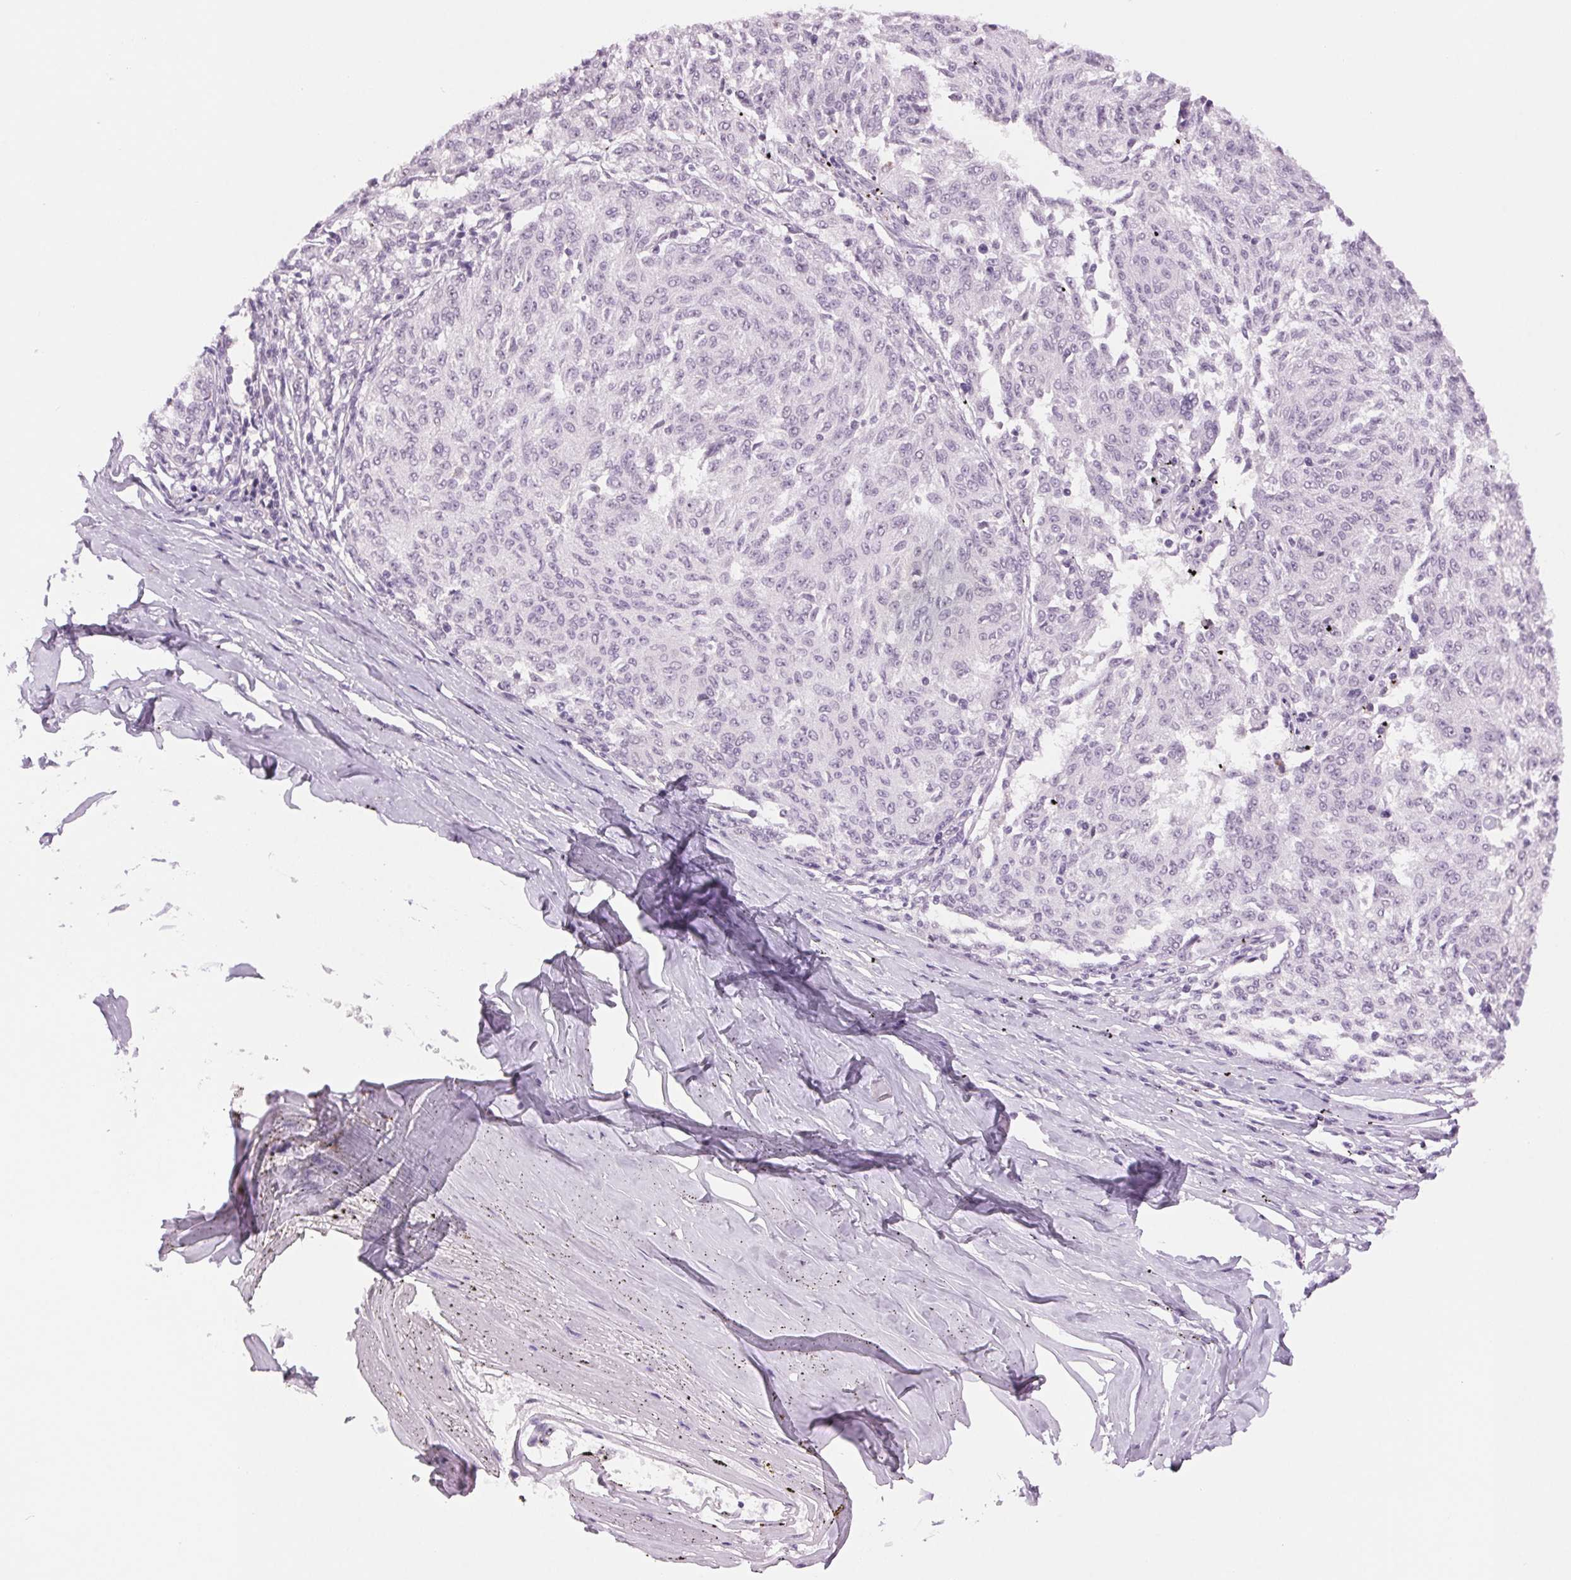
{"staining": {"intensity": "negative", "quantity": "none", "location": "none"}, "tissue": "melanoma", "cell_type": "Tumor cells", "image_type": "cancer", "snomed": [{"axis": "morphology", "description": "Malignant melanoma, NOS"}, {"axis": "topography", "description": "Skin"}], "caption": "Immunohistochemistry (IHC) of human malignant melanoma reveals no expression in tumor cells. The staining is performed using DAB (3,3'-diaminobenzidine) brown chromogen with nuclei counter-stained in using hematoxylin.", "gene": "MPO", "patient": {"sex": "female", "age": 72}}